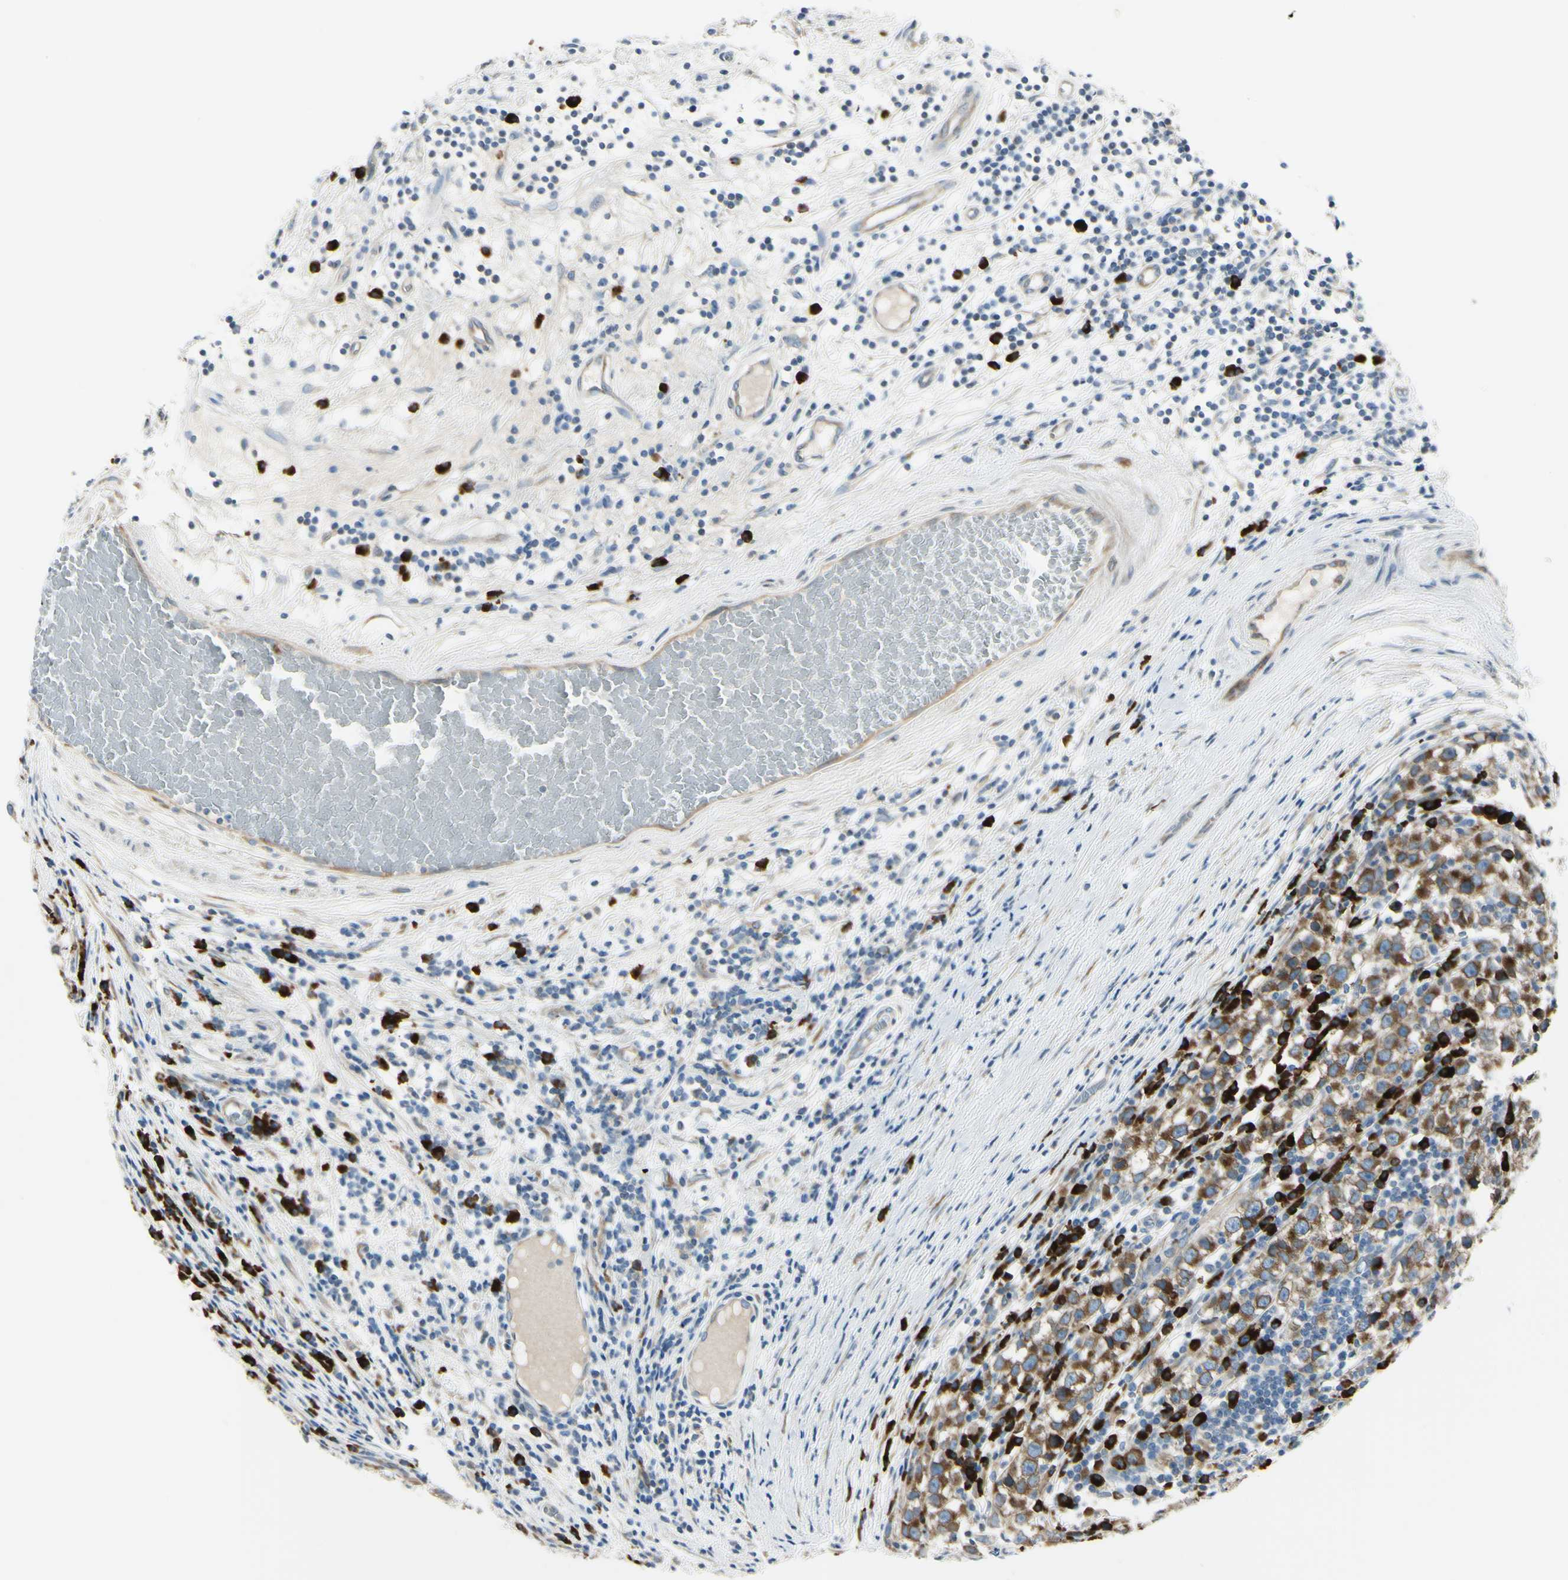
{"staining": {"intensity": "moderate", "quantity": ">75%", "location": "cytoplasmic/membranous"}, "tissue": "testis cancer", "cell_type": "Tumor cells", "image_type": "cancer", "snomed": [{"axis": "morphology", "description": "Seminoma, NOS"}, {"axis": "topography", "description": "Testis"}], "caption": "This photomicrograph displays immunohistochemistry staining of testis cancer, with medium moderate cytoplasmic/membranous staining in approximately >75% of tumor cells.", "gene": "SELENOS", "patient": {"sex": "male", "age": 65}}